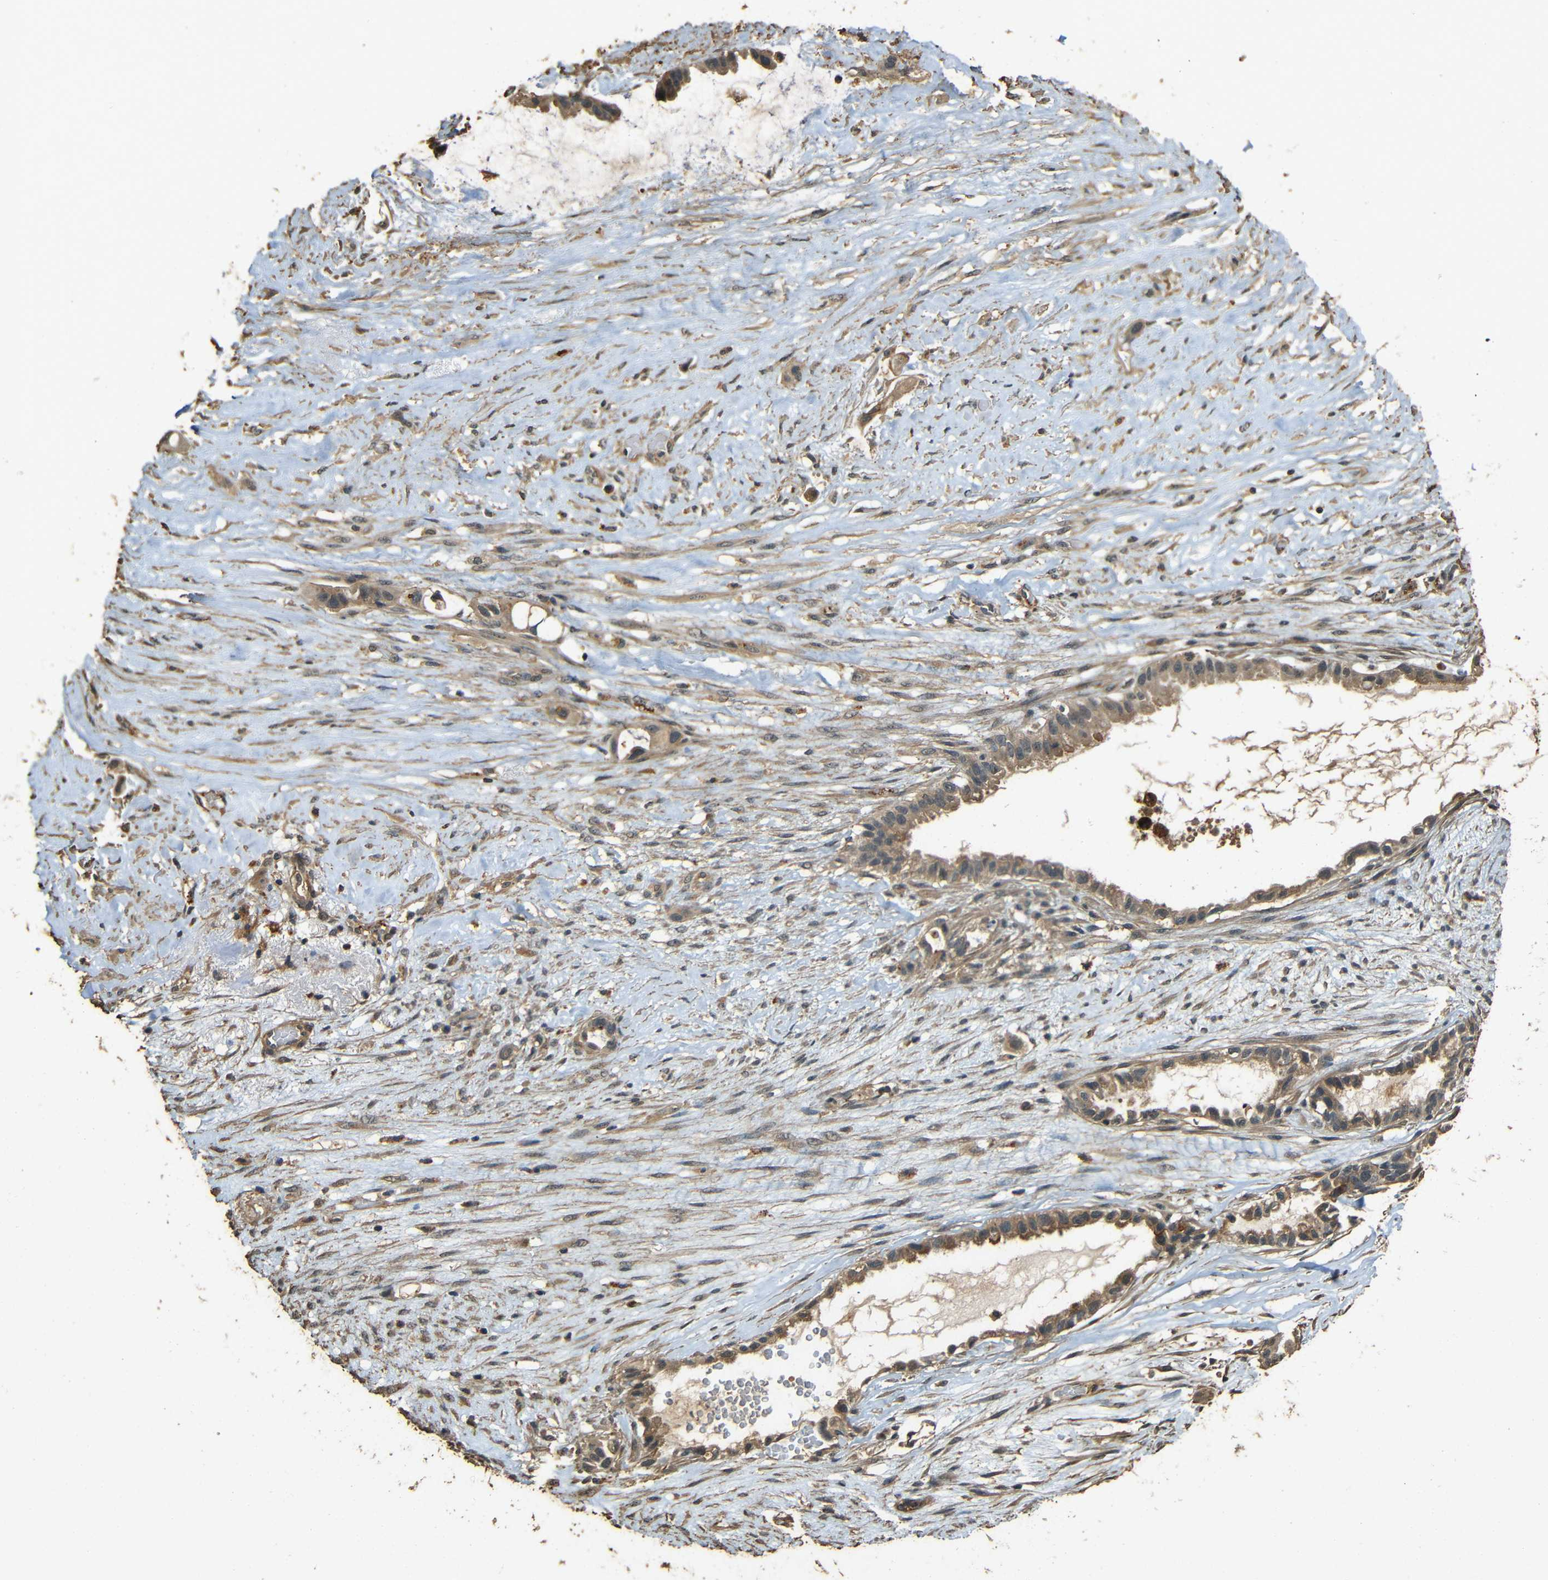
{"staining": {"intensity": "moderate", "quantity": ">75%", "location": "cytoplasmic/membranous"}, "tissue": "liver cancer", "cell_type": "Tumor cells", "image_type": "cancer", "snomed": [{"axis": "morphology", "description": "Cholangiocarcinoma"}, {"axis": "topography", "description": "Liver"}], "caption": "Cholangiocarcinoma (liver) was stained to show a protein in brown. There is medium levels of moderate cytoplasmic/membranous positivity in about >75% of tumor cells. The staining was performed using DAB to visualize the protein expression in brown, while the nuclei were stained in blue with hematoxylin (Magnification: 20x).", "gene": "PDE5A", "patient": {"sex": "female", "age": 65}}